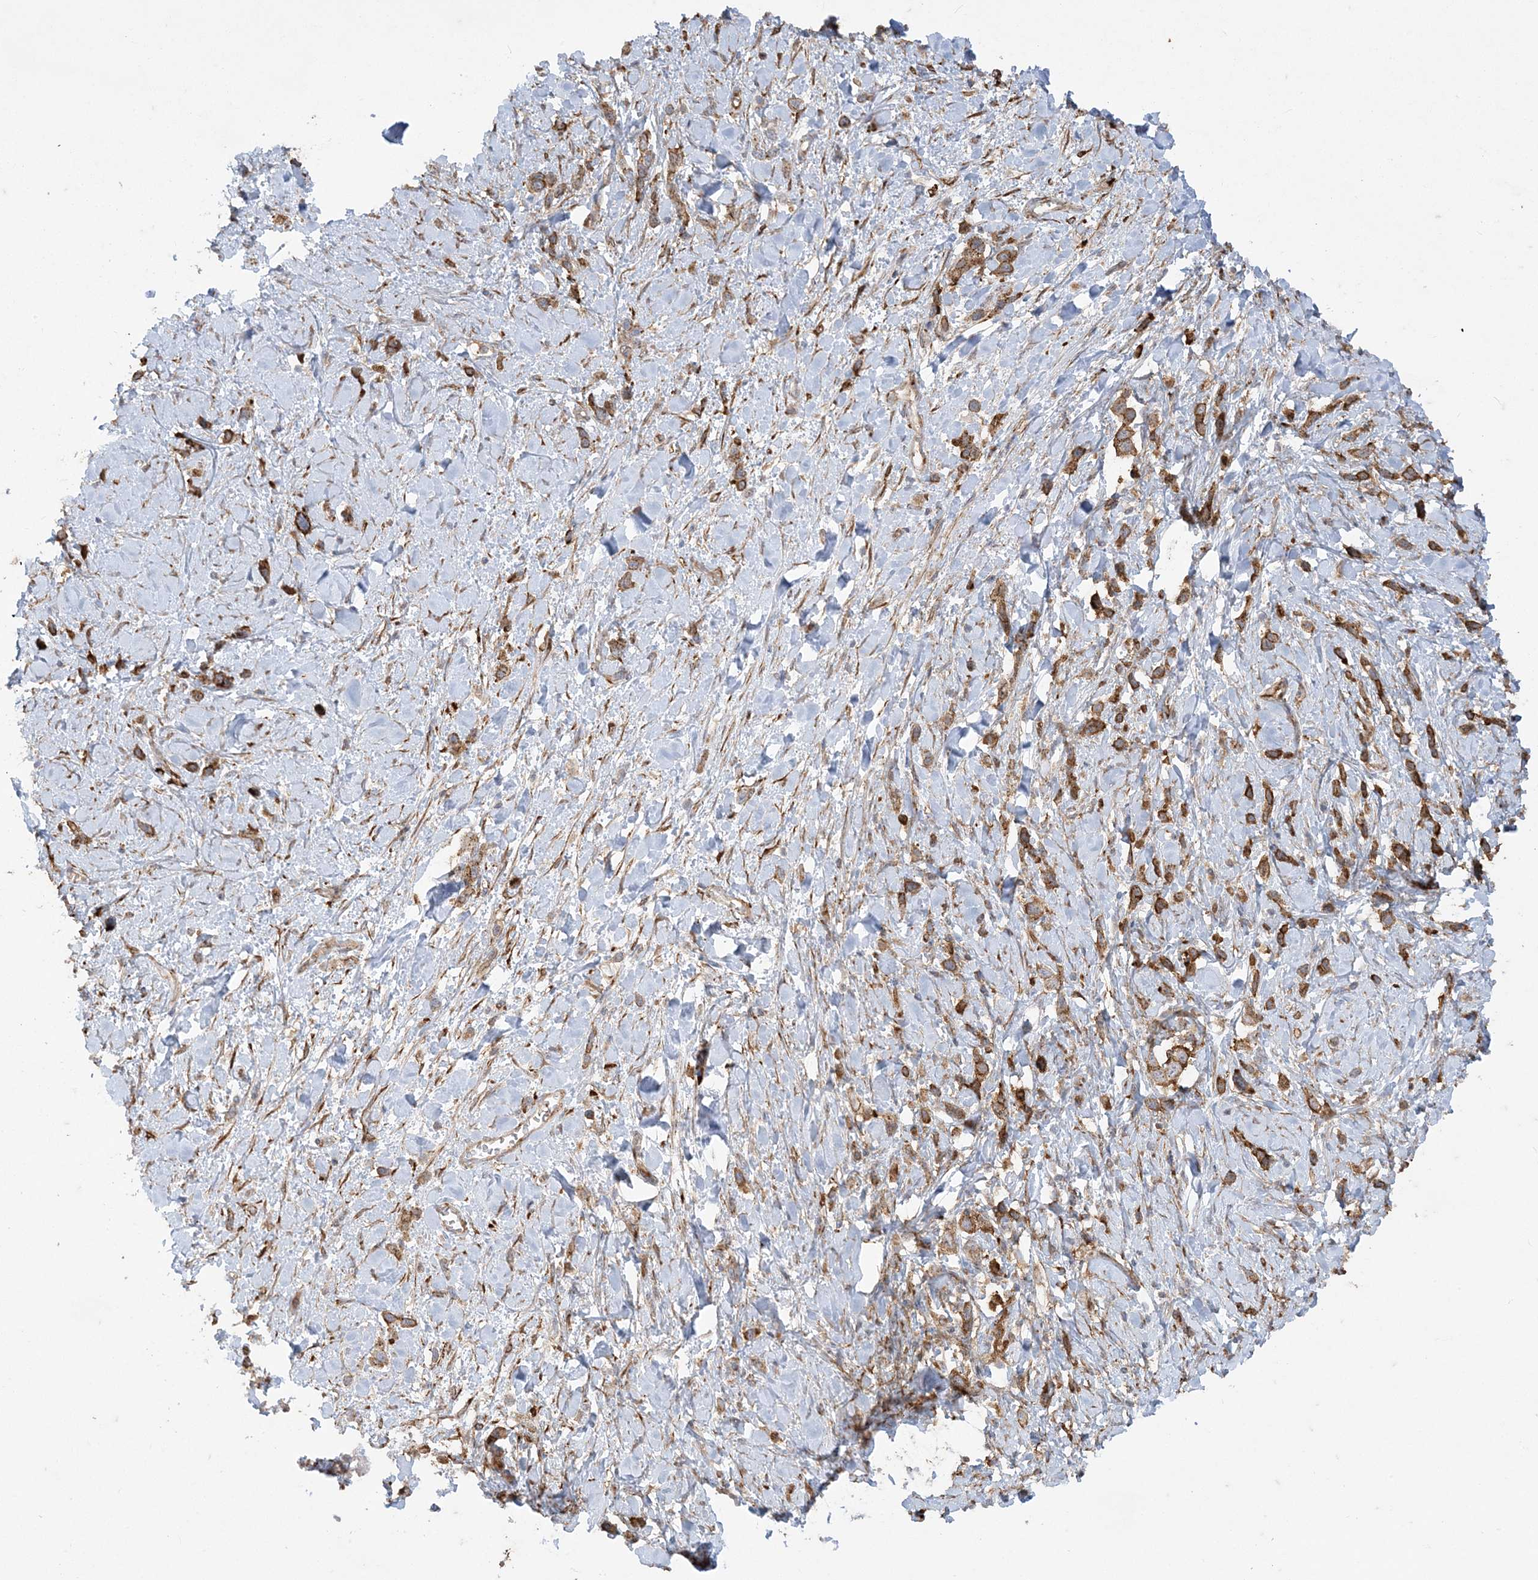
{"staining": {"intensity": "strong", "quantity": ">75%", "location": "cytoplasmic/membranous"}, "tissue": "stomach cancer", "cell_type": "Tumor cells", "image_type": "cancer", "snomed": [{"axis": "morphology", "description": "Normal tissue, NOS"}, {"axis": "morphology", "description": "Adenocarcinoma, NOS"}, {"axis": "topography", "description": "Stomach, upper"}, {"axis": "topography", "description": "Stomach"}], "caption": "The histopathology image exhibits staining of stomach cancer, revealing strong cytoplasmic/membranous protein staining (brown color) within tumor cells.", "gene": "DERL3", "patient": {"sex": "female", "age": 65}}